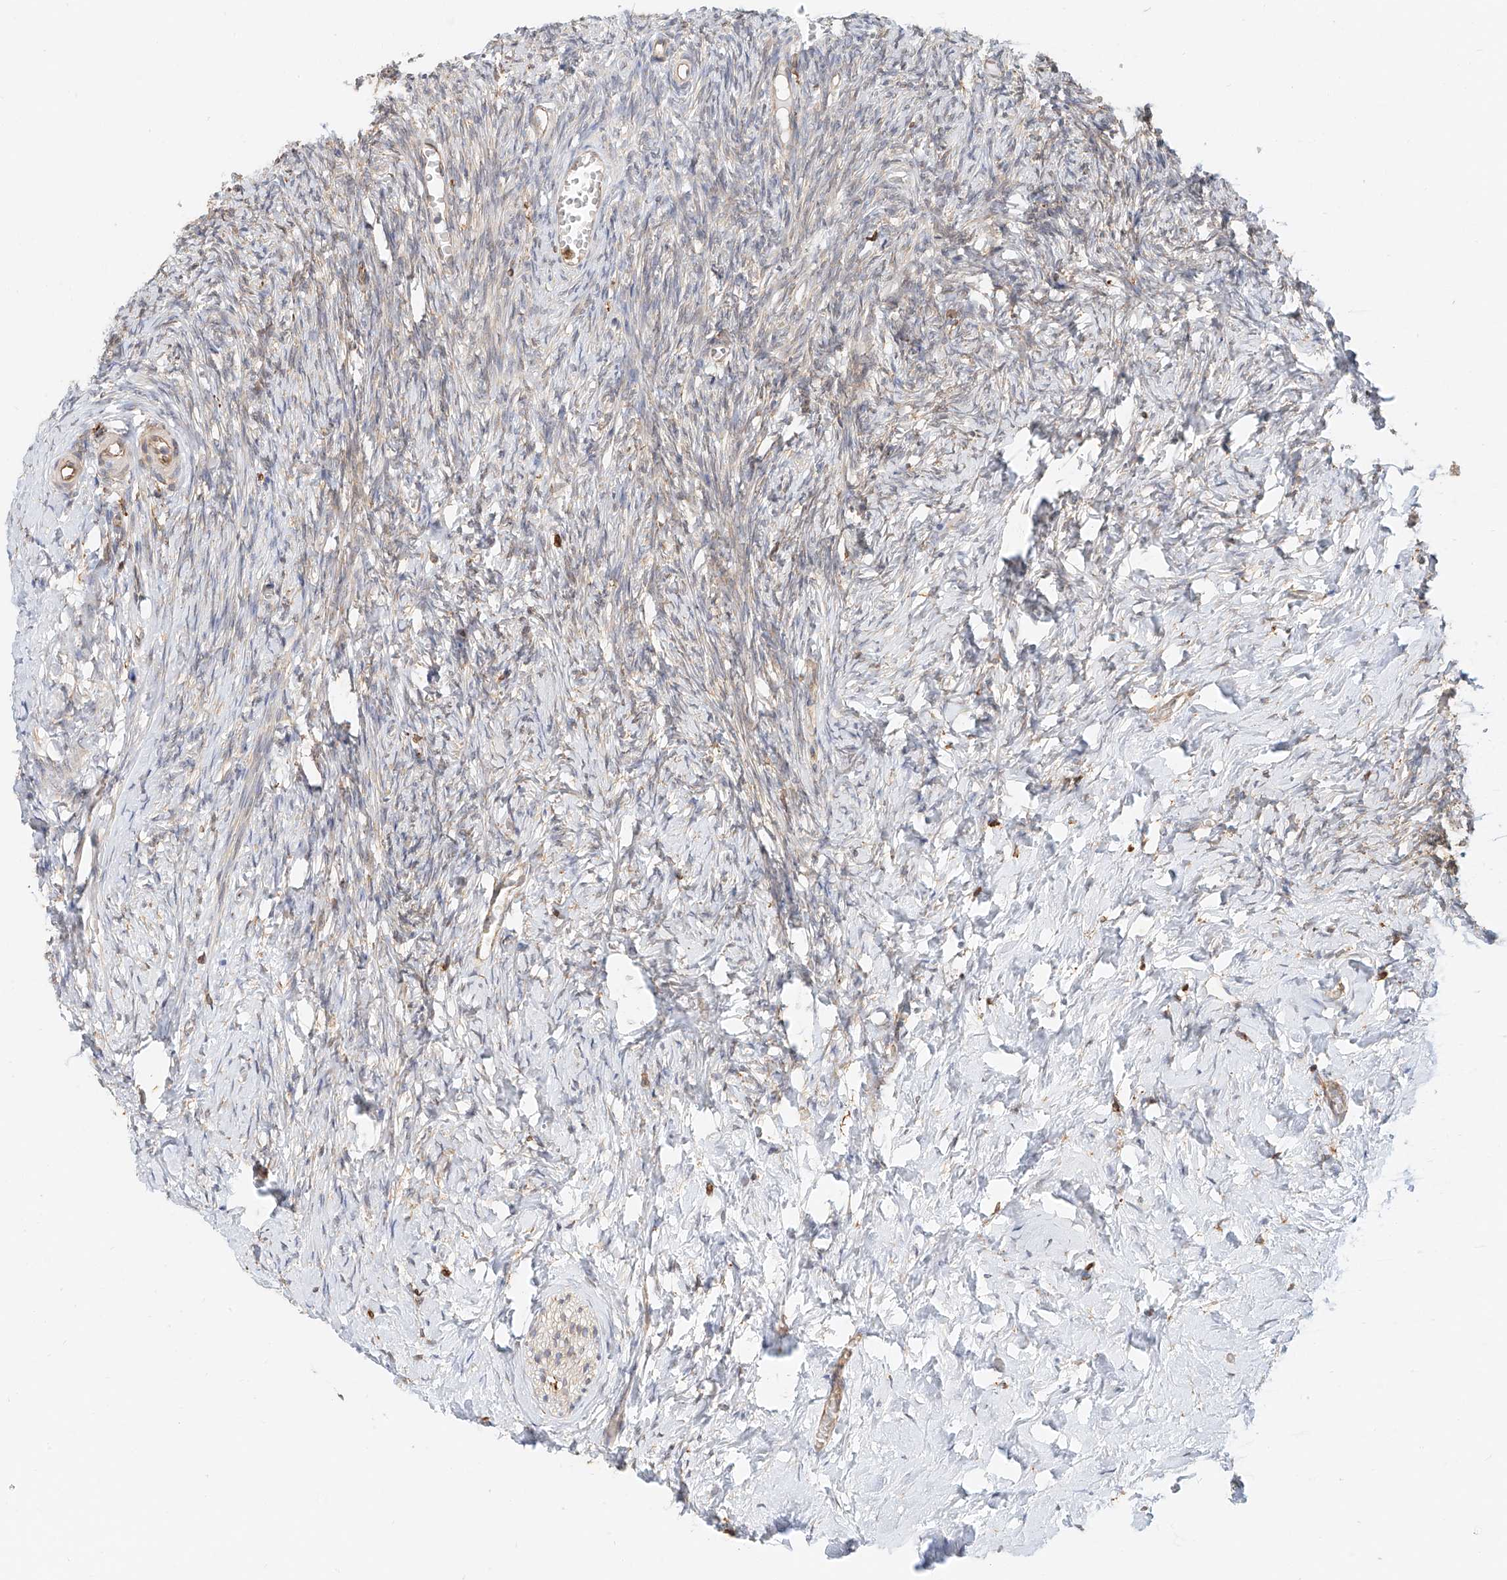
{"staining": {"intensity": "weak", "quantity": "<25%", "location": "cytoplasmic/membranous"}, "tissue": "ovary", "cell_type": "Ovarian stroma cells", "image_type": "normal", "snomed": [{"axis": "morphology", "description": "Normal tissue, NOS"}, {"axis": "topography", "description": "Ovary"}], "caption": "Protein analysis of benign ovary shows no significant positivity in ovarian stroma cells. (Immunohistochemistry (ihc), brightfield microscopy, high magnification).", "gene": "DHRS7", "patient": {"sex": "female", "age": 27}}